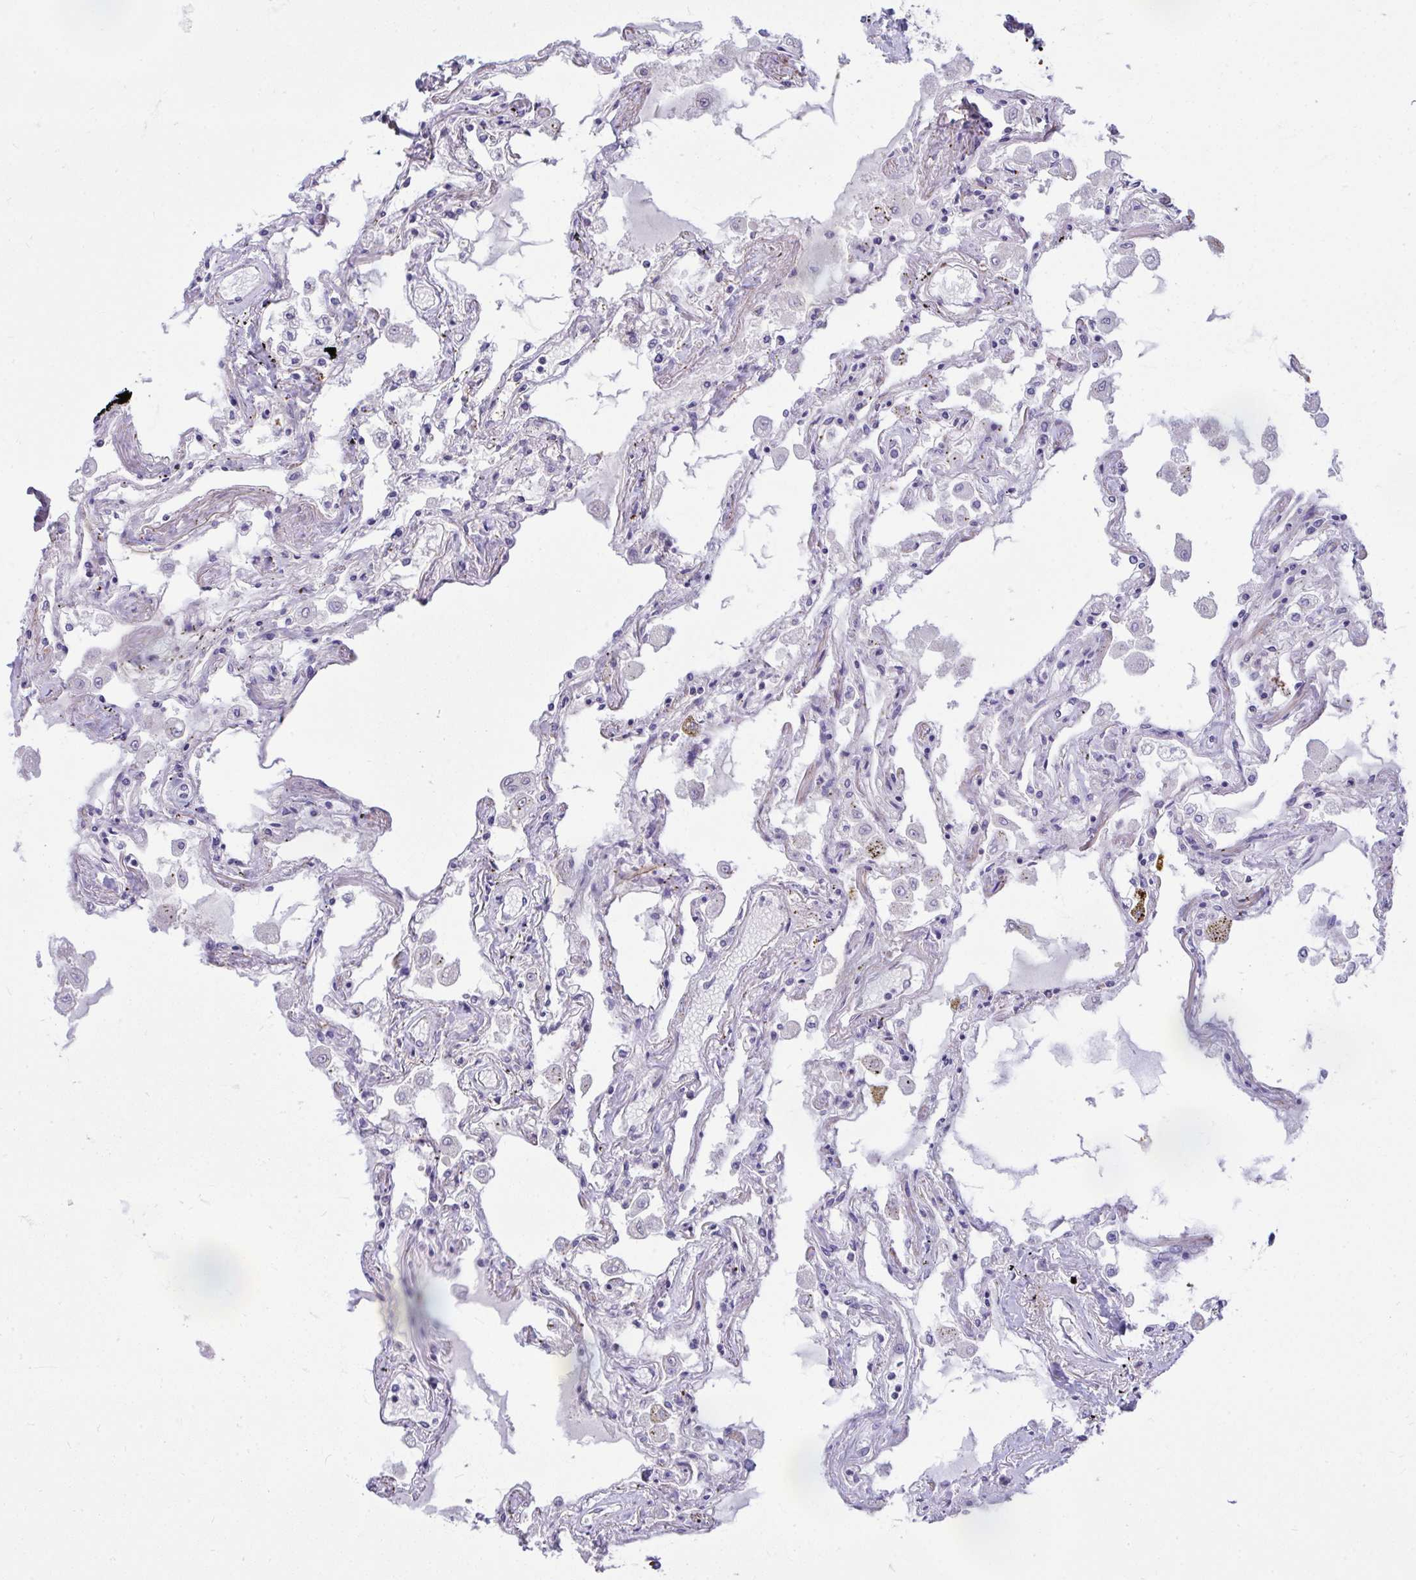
{"staining": {"intensity": "negative", "quantity": "none", "location": "none"}, "tissue": "lung", "cell_type": "Alveolar cells", "image_type": "normal", "snomed": [{"axis": "morphology", "description": "Normal tissue, NOS"}, {"axis": "morphology", "description": "Adenocarcinoma, NOS"}, {"axis": "topography", "description": "Cartilage tissue"}, {"axis": "topography", "description": "Lung"}], "caption": "Histopathology image shows no protein expression in alveolar cells of unremarkable lung. Brightfield microscopy of immunohistochemistry stained with DAB (3,3'-diaminobenzidine) (brown) and hematoxylin (blue), captured at high magnification.", "gene": "PIGZ", "patient": {"sex": "female", "age": 67}}